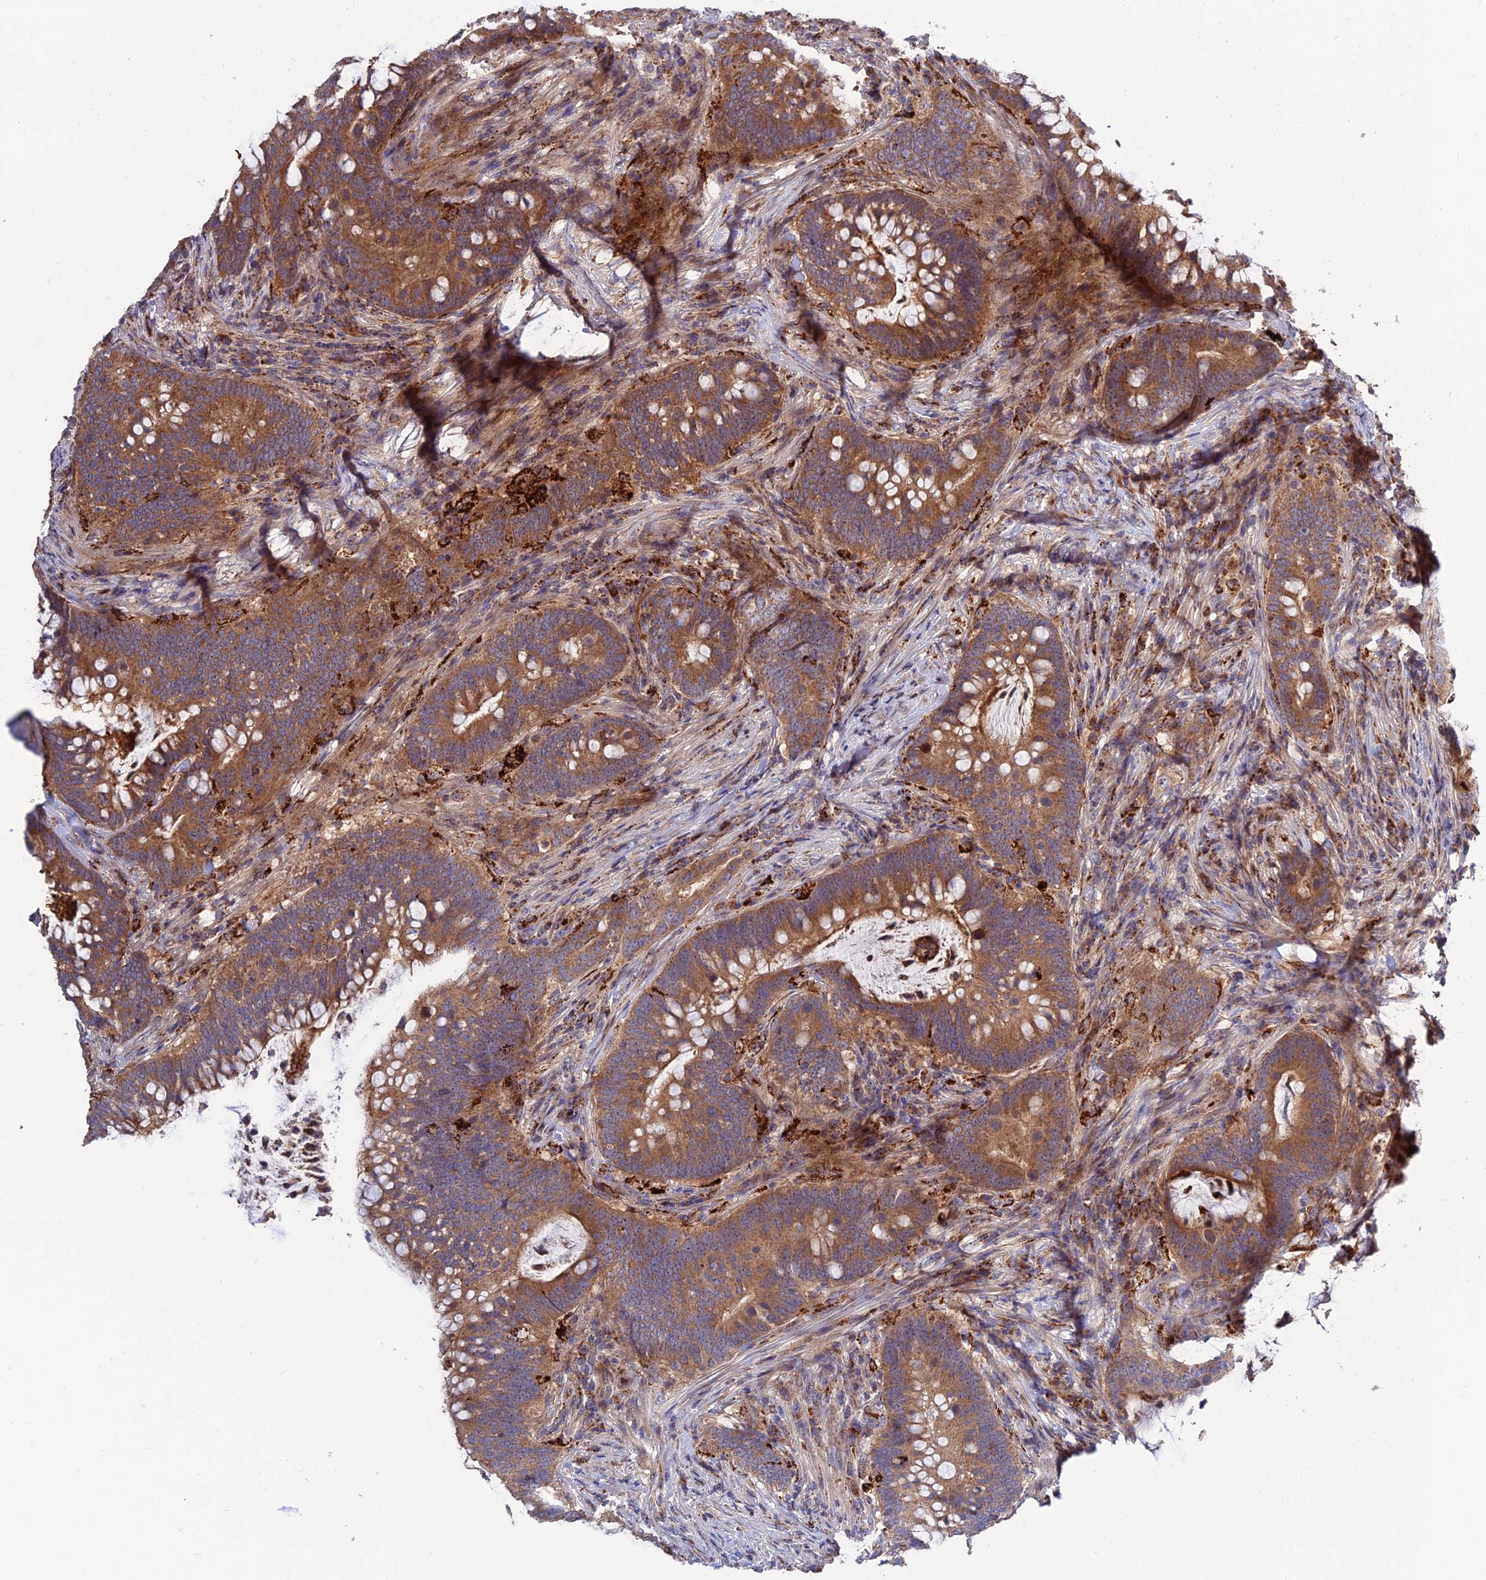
{"staining": {"intensity": "moderate", "quantity": ">75%", "location": "cytoplasmic/membranous"}, "tissue": "colorectal cancer", "cell_type": "Tumor cells", "image_type": "cancer", "snomed": [{"axis": "morphology", "description": "Adenocarcinoma, NOS"}, {"axis": "topography", "description": "Colon"}], "caption": "Colorectal adenocarcinoma stained with a brown dye reveals moderate cytoplasmic/membranous positive expression in approximately >75% of tumor cells.", "gene": "RIC8B", "patient": {"sex": "female", "age": 66}}